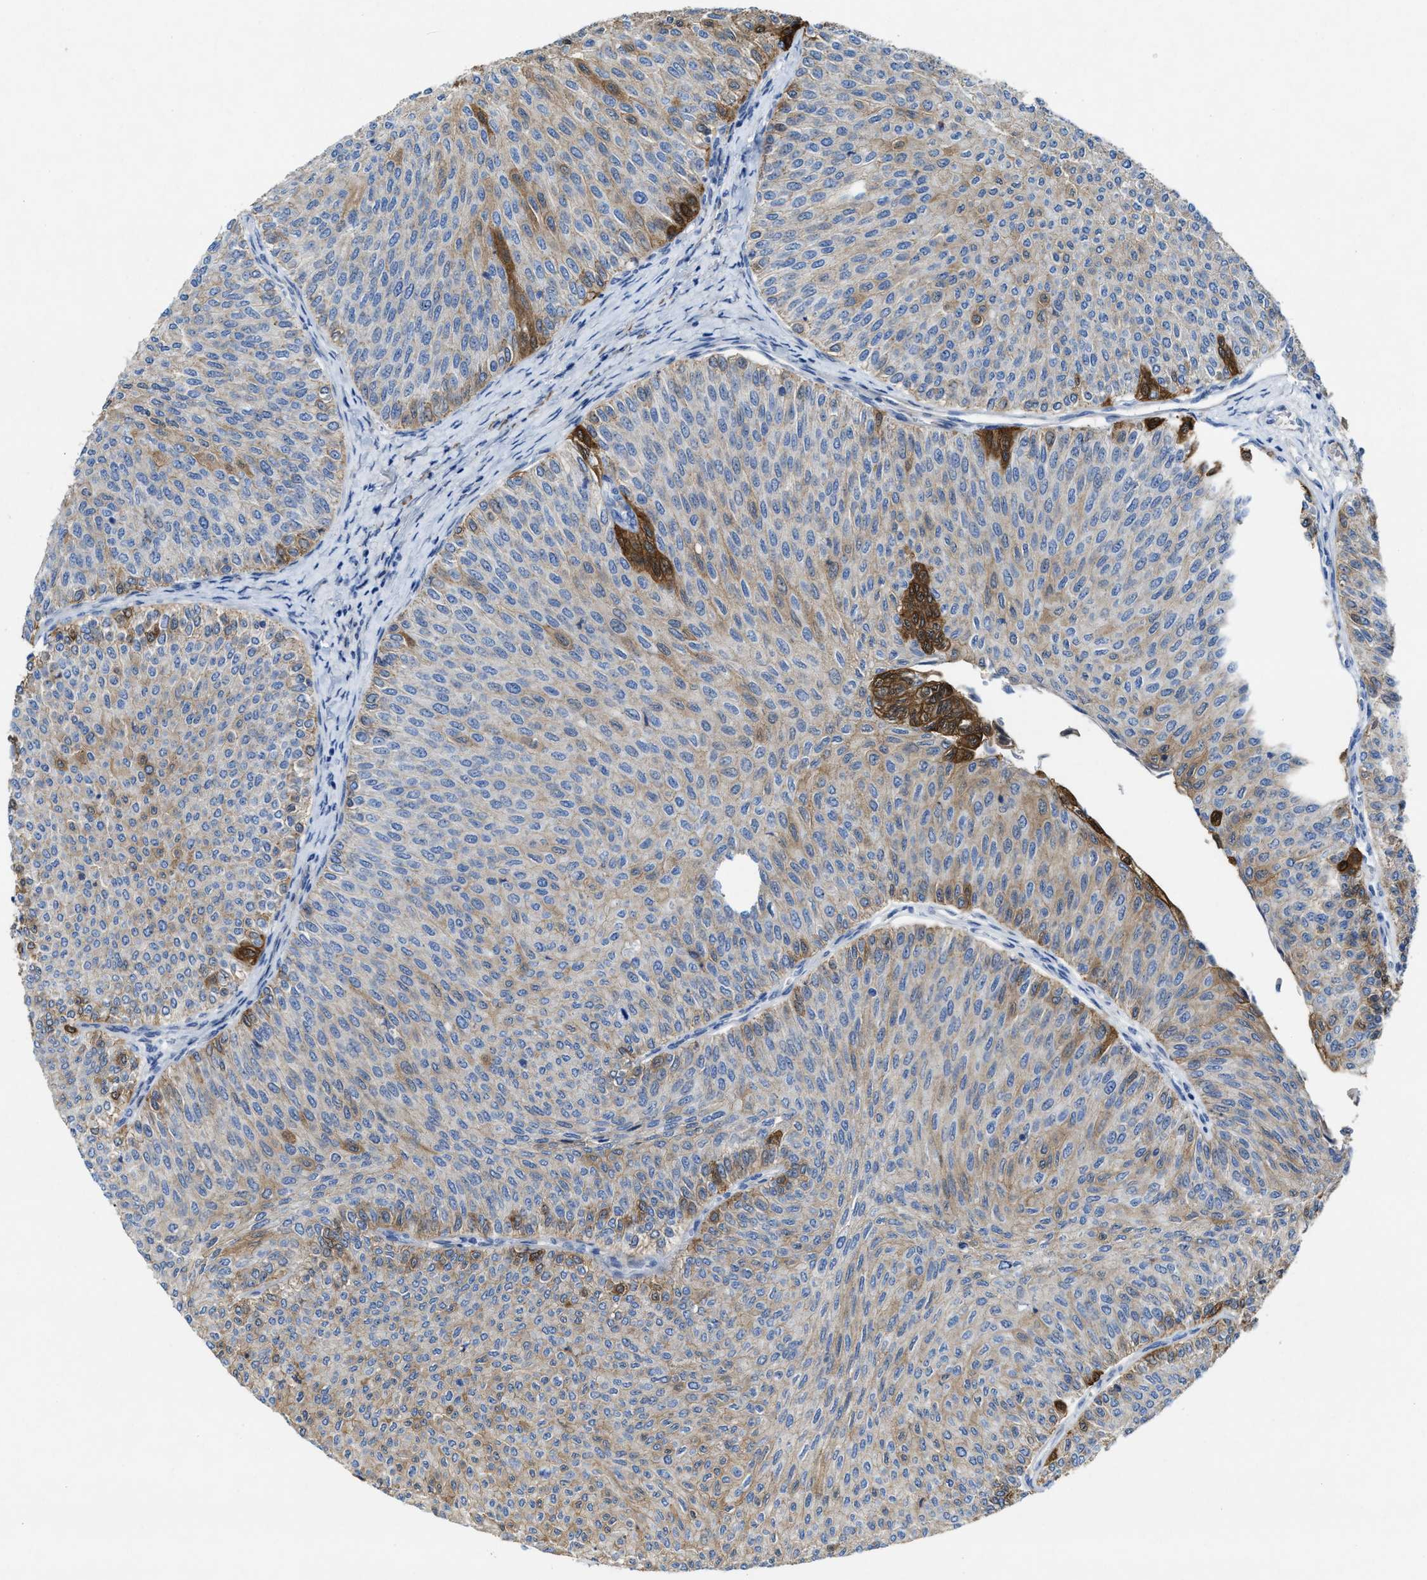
{"staining": {"intensity": "strong", "quantity": "<25%", "location": "cytoplasmic/membranous"}, "tissue": "urothelial cancer", "cell_type": "Tumor cells", "image_type": "cancer", "snomed": [{"axis": "morphology", "description": "Urothelial carcinoma, Low grade"}, {"axis": "topography", "description": "Urinary bladder"}], "caption": "Low-grade urothelial carcinoma stained for a protein demonstrates strong cytoplasmic/membranous positivity in tumor cells.", "gene": "ASS1", "patient": {"sex": "male", "age": 78}}